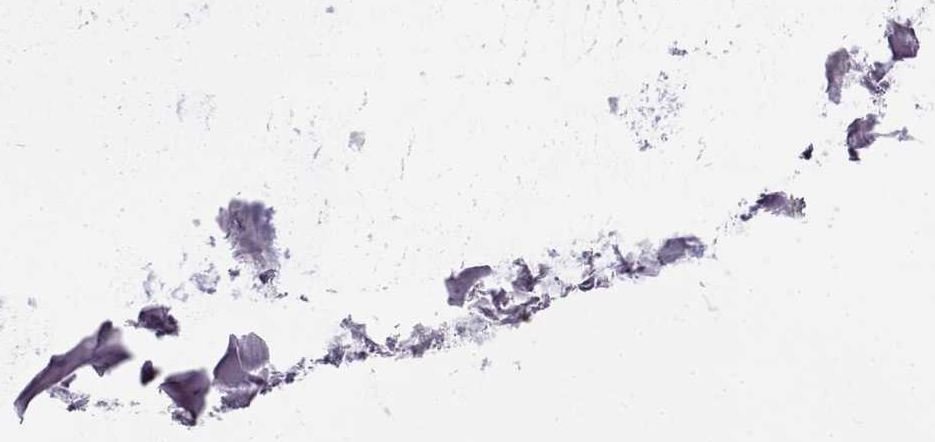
{"staining": {"intensity": "negative", "quantity": "none", "location": "none"}, "tissue": "soft tissue", "cell_type": "Chondrocytes", "image_type": "normal", "snomed": [{"axis": "morphology", "description": "Normal tissue, NOS"}, {"axis": "morphology", "description": "Squamous cell carcinoma, NOS"}, {"axis": "topography", "description": "Cartilage tissue"}, {"axis": "topography", "description": "Lung"}], "caption": "Immunohistochemistry (IHC) histopathology image of normal soft tissue stained for a protein (brown), which reveals no expression in chondrocytes.", "gene": "NTRK2", "patient": {"sex": "male", "age": 66}}